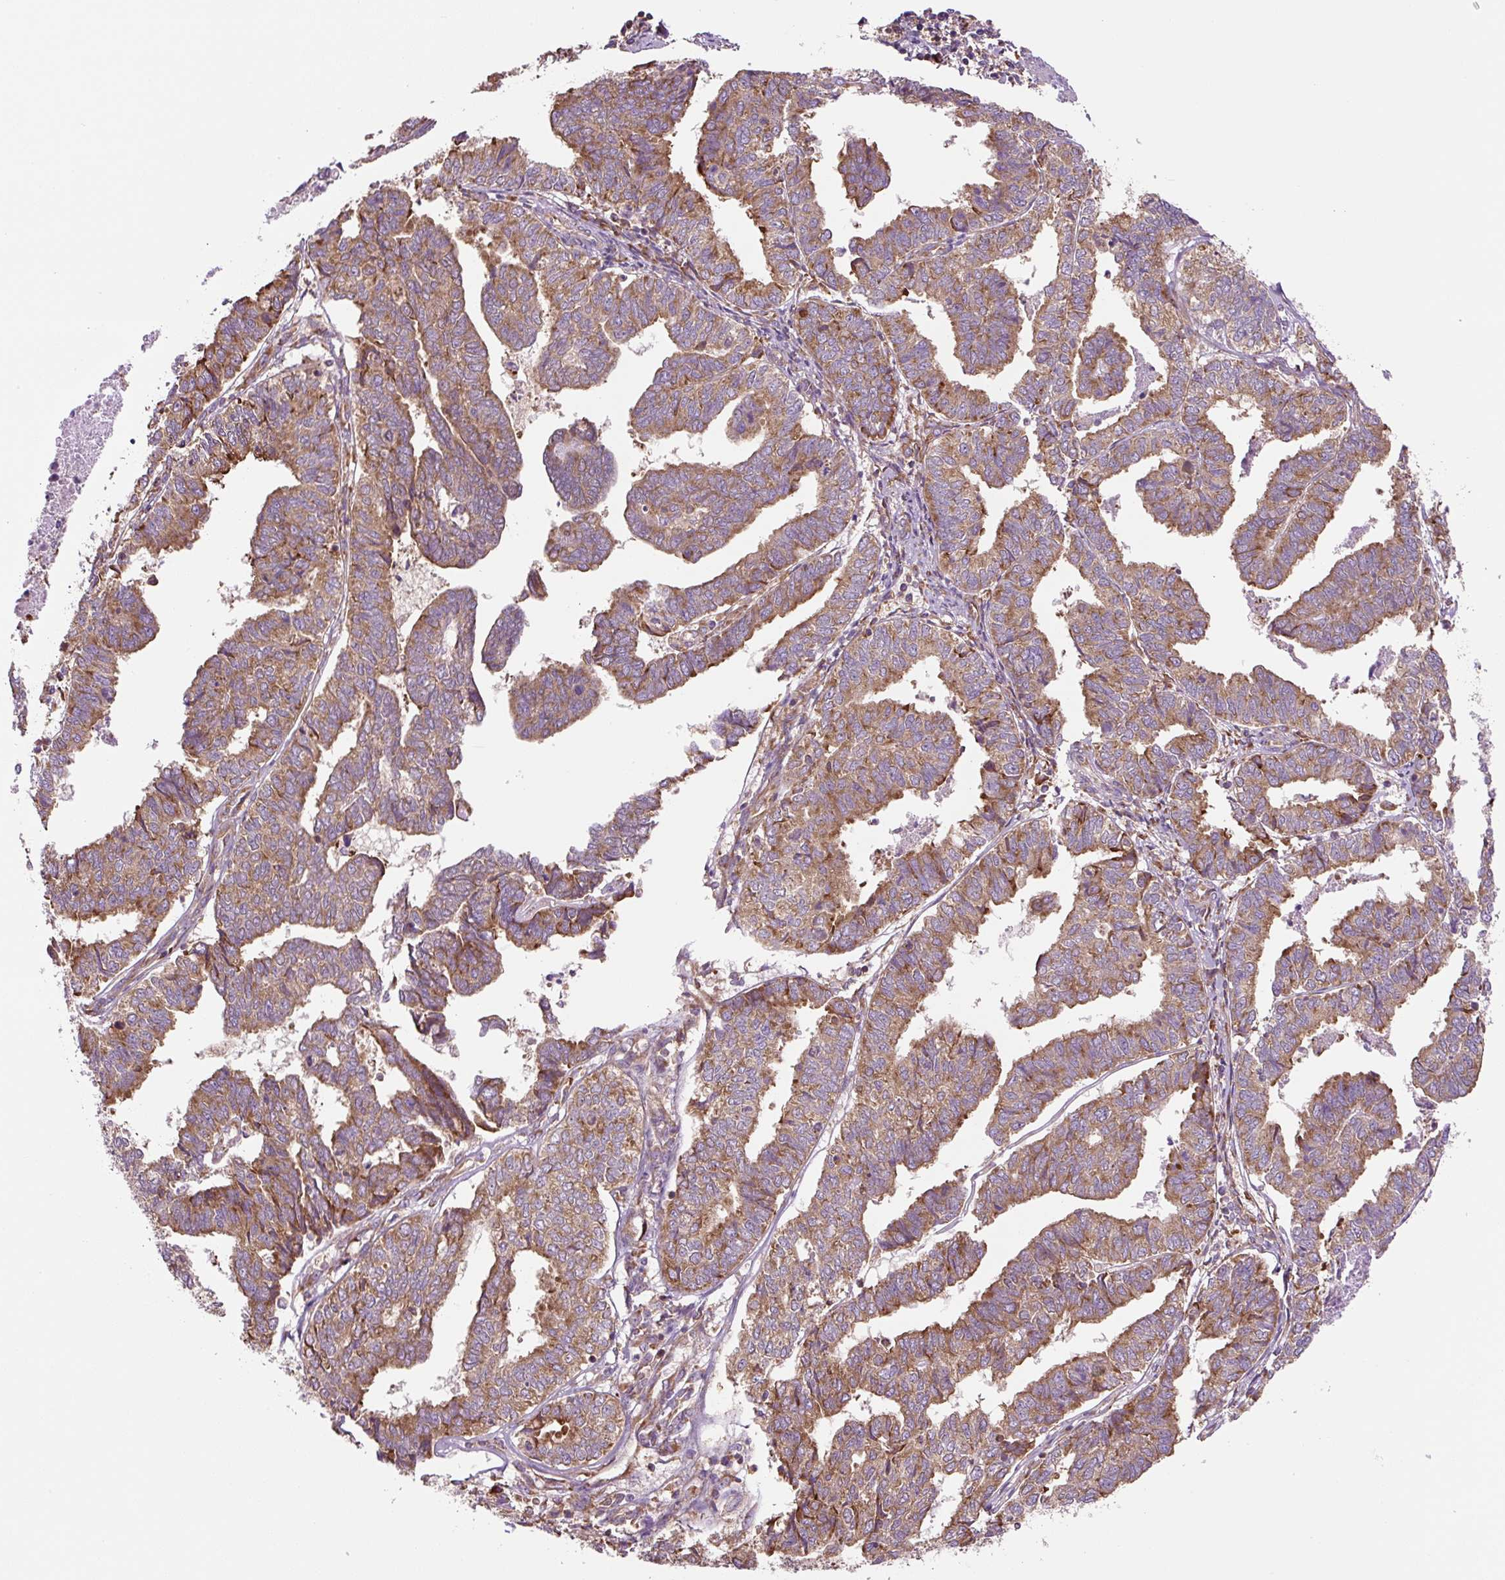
{"staining": {"intensity": "moderate", "quantity": ">75%", "location": "cytoplasmic/membranous"}, "tissue": "endometrial cancer", "cell_type": "Tumor cells", "image_type": "cancer", "snomed": [{"axis": "morphology", "description": "Adenocarcinoma, NOS"}, {"axis": "topography", "description": "Endometrium"}], "caption": "Immunohistochemistry histopathology image of neoplastic tissue: endometrial cancer (adenocarcinoma) stained using immunohistochemistry reveals medium levels of moderate protein expression localized specifically in the cytoplasmic/membranous of tumor cells, appearing as a cytoplasmic/membranous brown color.", "gene": "RPS23", "patient": {"sex": "female", "age": 73}}